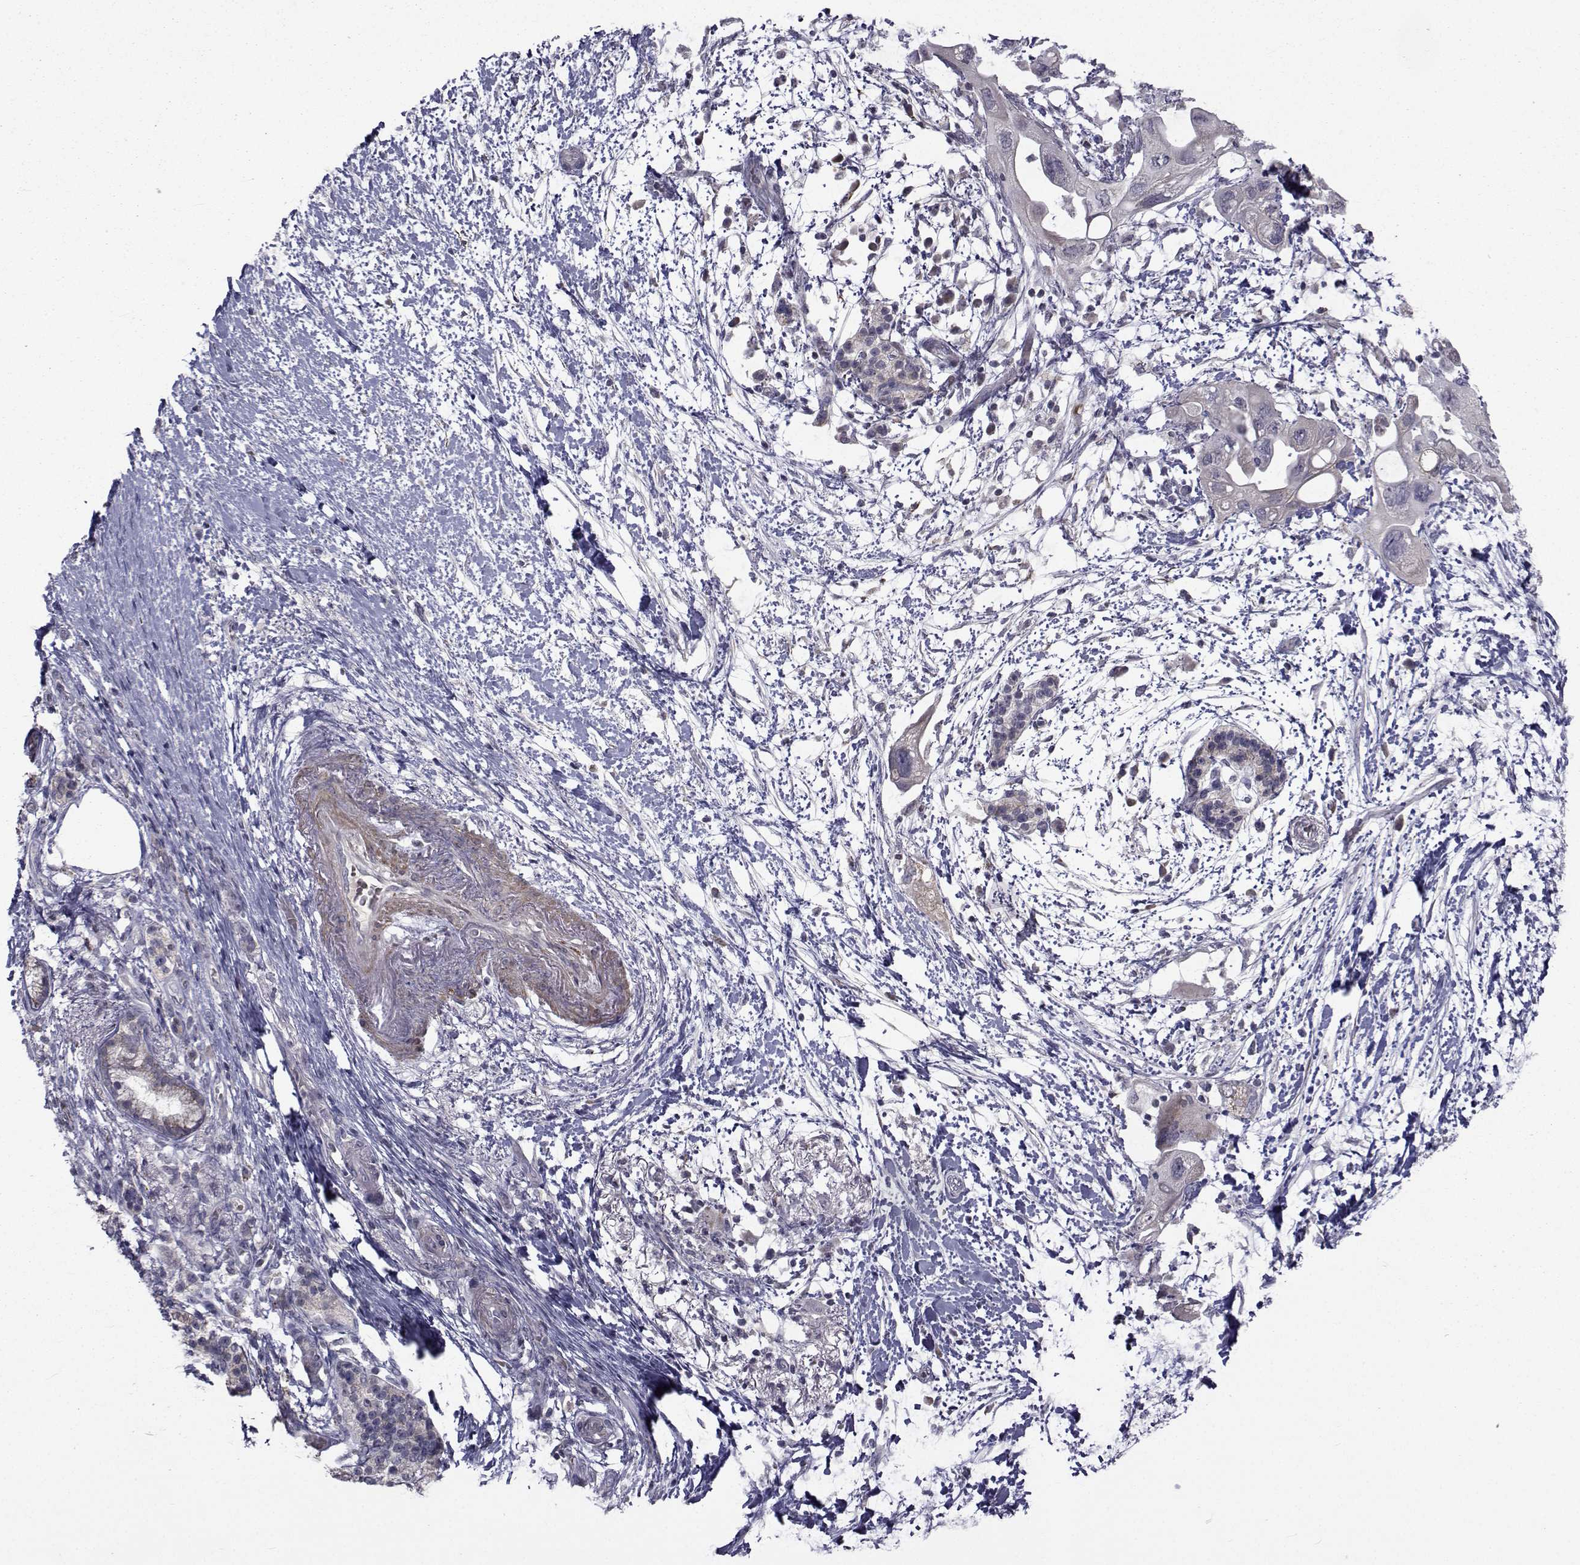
{"staining": {"intensity": "negative", "quantity": "none", "location": "none"}, "tissue": "pancreatic cancer", "cell_type": "Tumor cells", "image_type": "cancer", "snomed": [{"axis": "morphology", "description": "Adenocarcinoma, NOS"}, {"axis": "topography", "description": "Pancreas"}], "caption": "The immunohistochemistry (IHC) micrograph has no significant positivity in tumor cells of pancreatic cancer tissue.", "gene": "FDXR", "patient": {"sex": "female", "age": 72}}